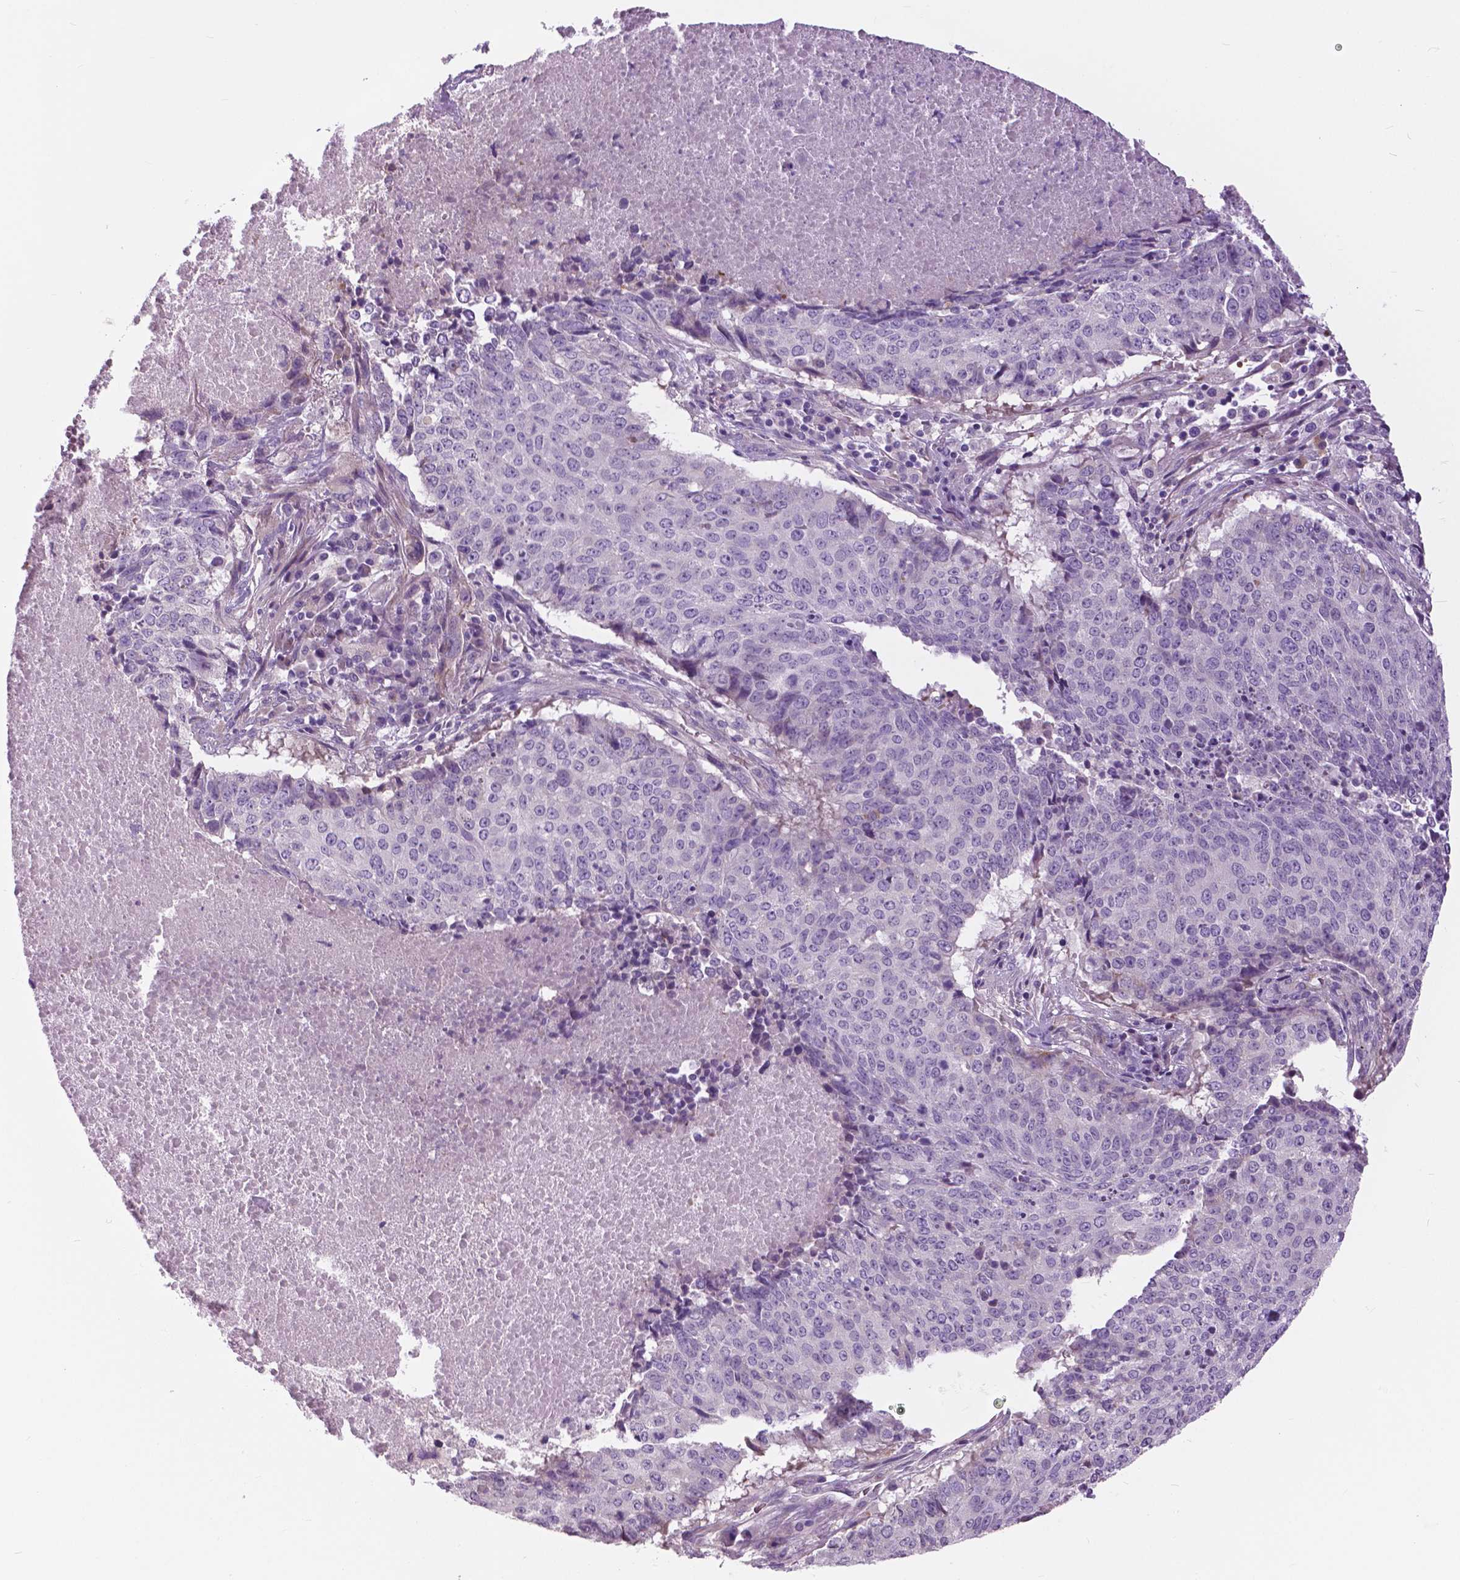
{"staining": {"intensity": "negative", "quantity": "none", "location": "none"}, "tissue": "lung cancer", "cell_type": "Tumor cells", "image_type": "cancer", "snomed": [{"axis": "morphology", "description": "Normal tissue, NOS"}, {"axis": "morphology", "description": "Squamous cell carcinoma, NOS"}, {"axis": "topography", "description": "Bronchus"}, {"axis": "topography", "description": "Lung"}], "caption": "DAB (3,3'-diaminobenzidine) immunohistochemical staining of lung cancer exhibits no significant expression in tumor cells.", "gene": "SERPINI1", "patient": {"sex": "male", "age": 64}}